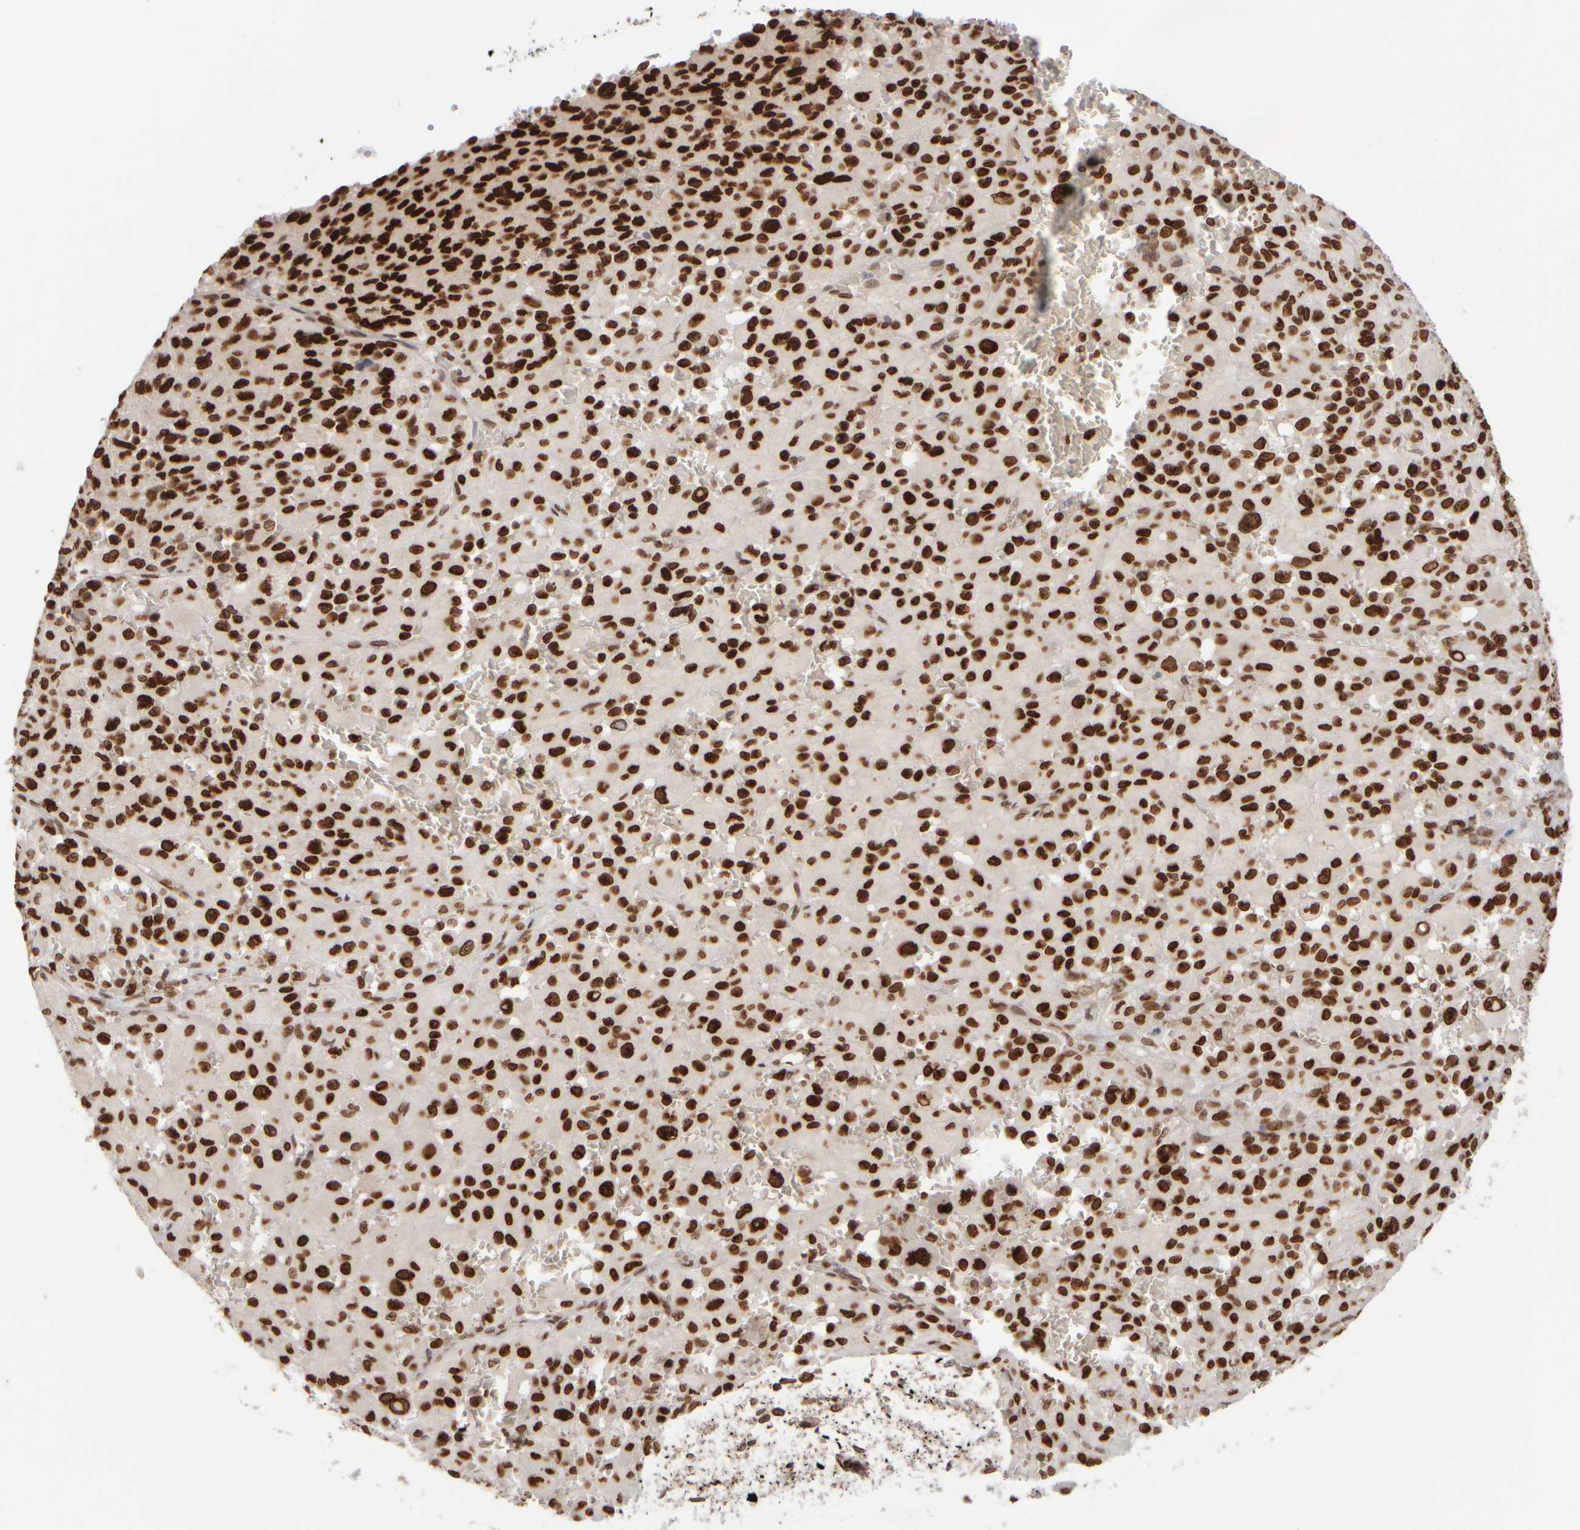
{"staining": {"intensity": "strong", "quantity": ">75%", "location": "nuclear"}, "tissue": "melanoma", "cell_type": "Tumor cells", "image_type": "cancer", "snomed": [{"axis": "morphology", "description": "Malignant melanoma, Metastatic site"}, {"axis": "topography", "description": "Skin"}], "caption": "This micrograph displays melanoma stained with IHC to label a protein in brown. The nuclear of tumor cells show strong positivity for the protein. Nuclei are counter-stained blue.", "gene": "ZC3HC1", "patient": {"sex": "female", "age": 74}}